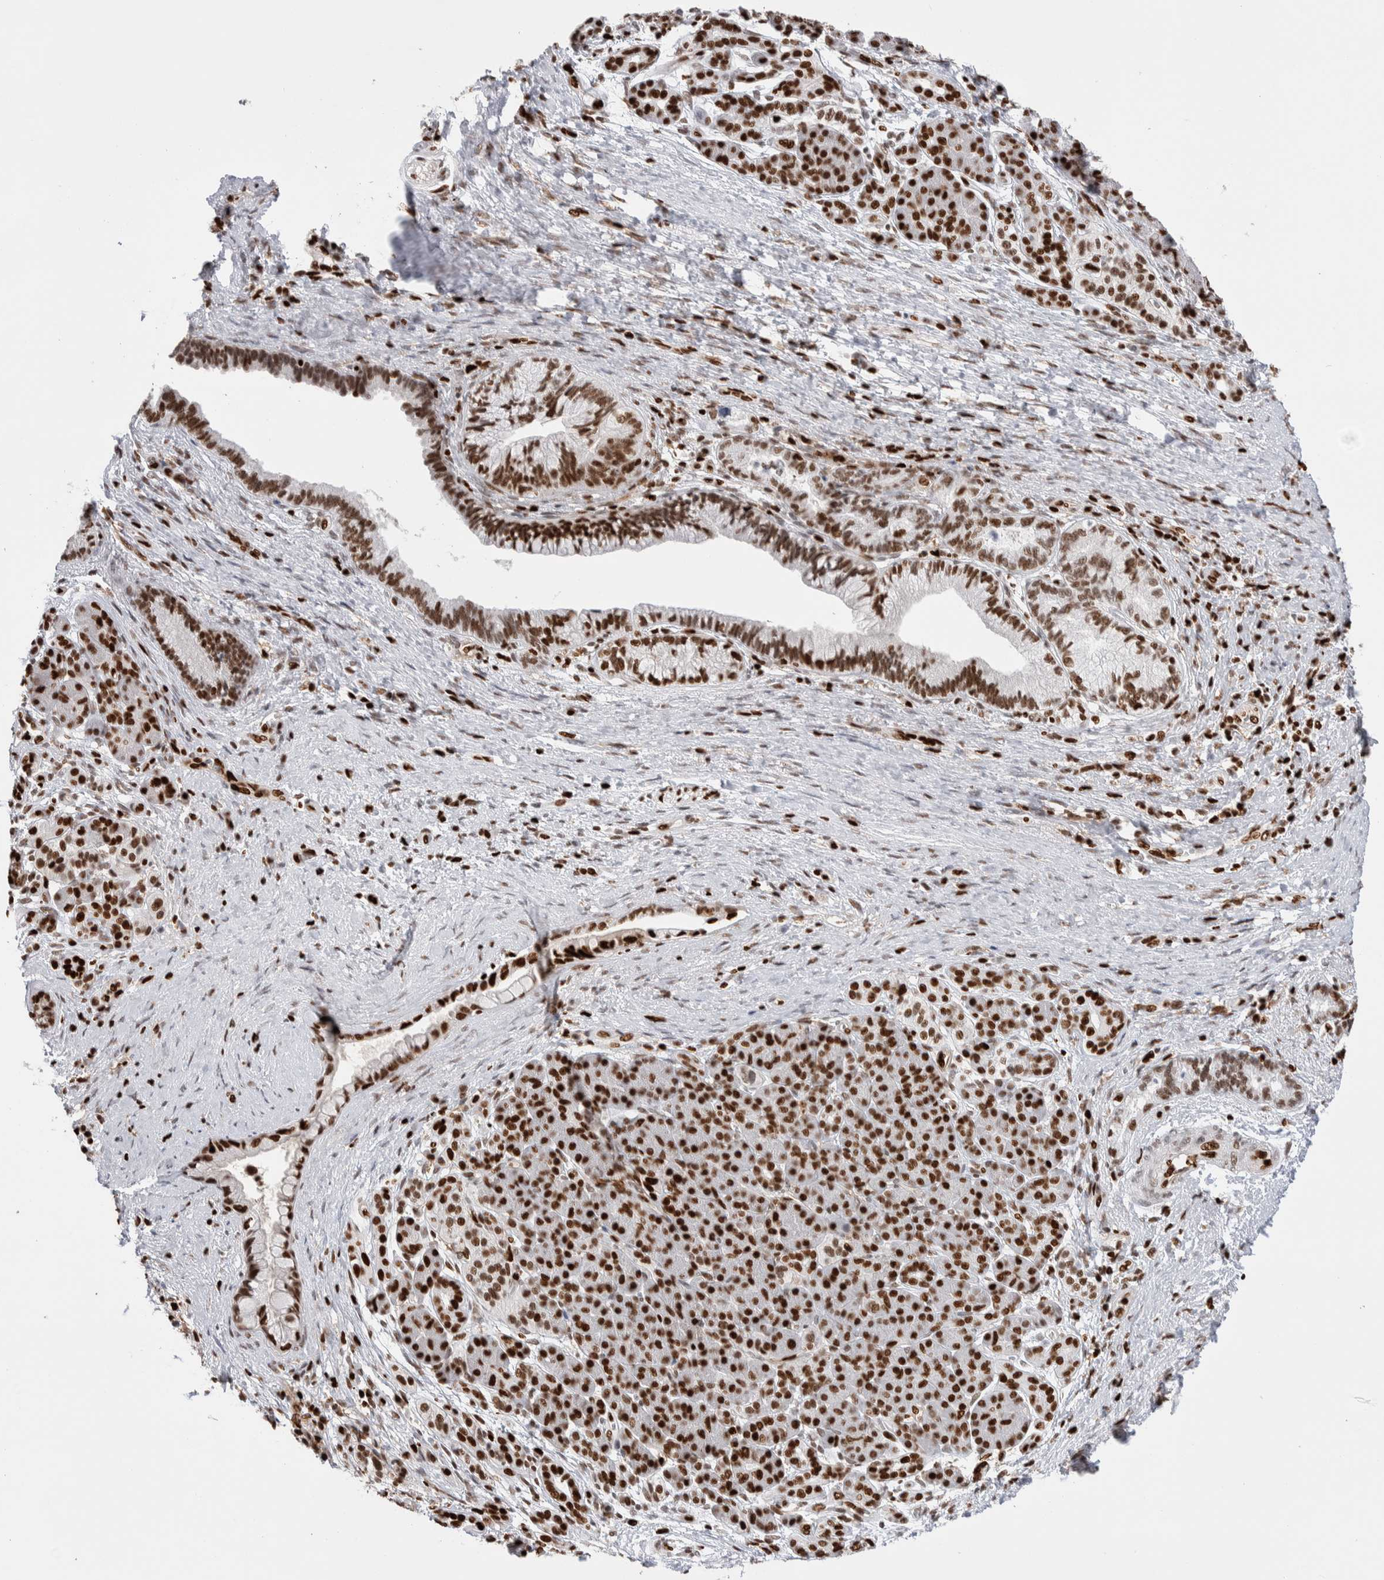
{"staining": {"intensity": "strong", "quantity": ">75%", "location": "nuclear"}, "tissue": "pancreatic cancer", "cell_type": "Tumor cells", "image_type": "cancer", "snomed": [{"axis": "morphology", "description": "Adenocarcinoma, NOS"}, {"axis": "topography", "description": "Pancreas"}], "caption": "This micrograph displays immunohistochemistry staining of human pancreatic cancer, with high strong nuclear staining in approximately >75% of tumor cells.", "gene": "RNASEK-C17orf49", "patient": {"sex": "male", "age": 59}}